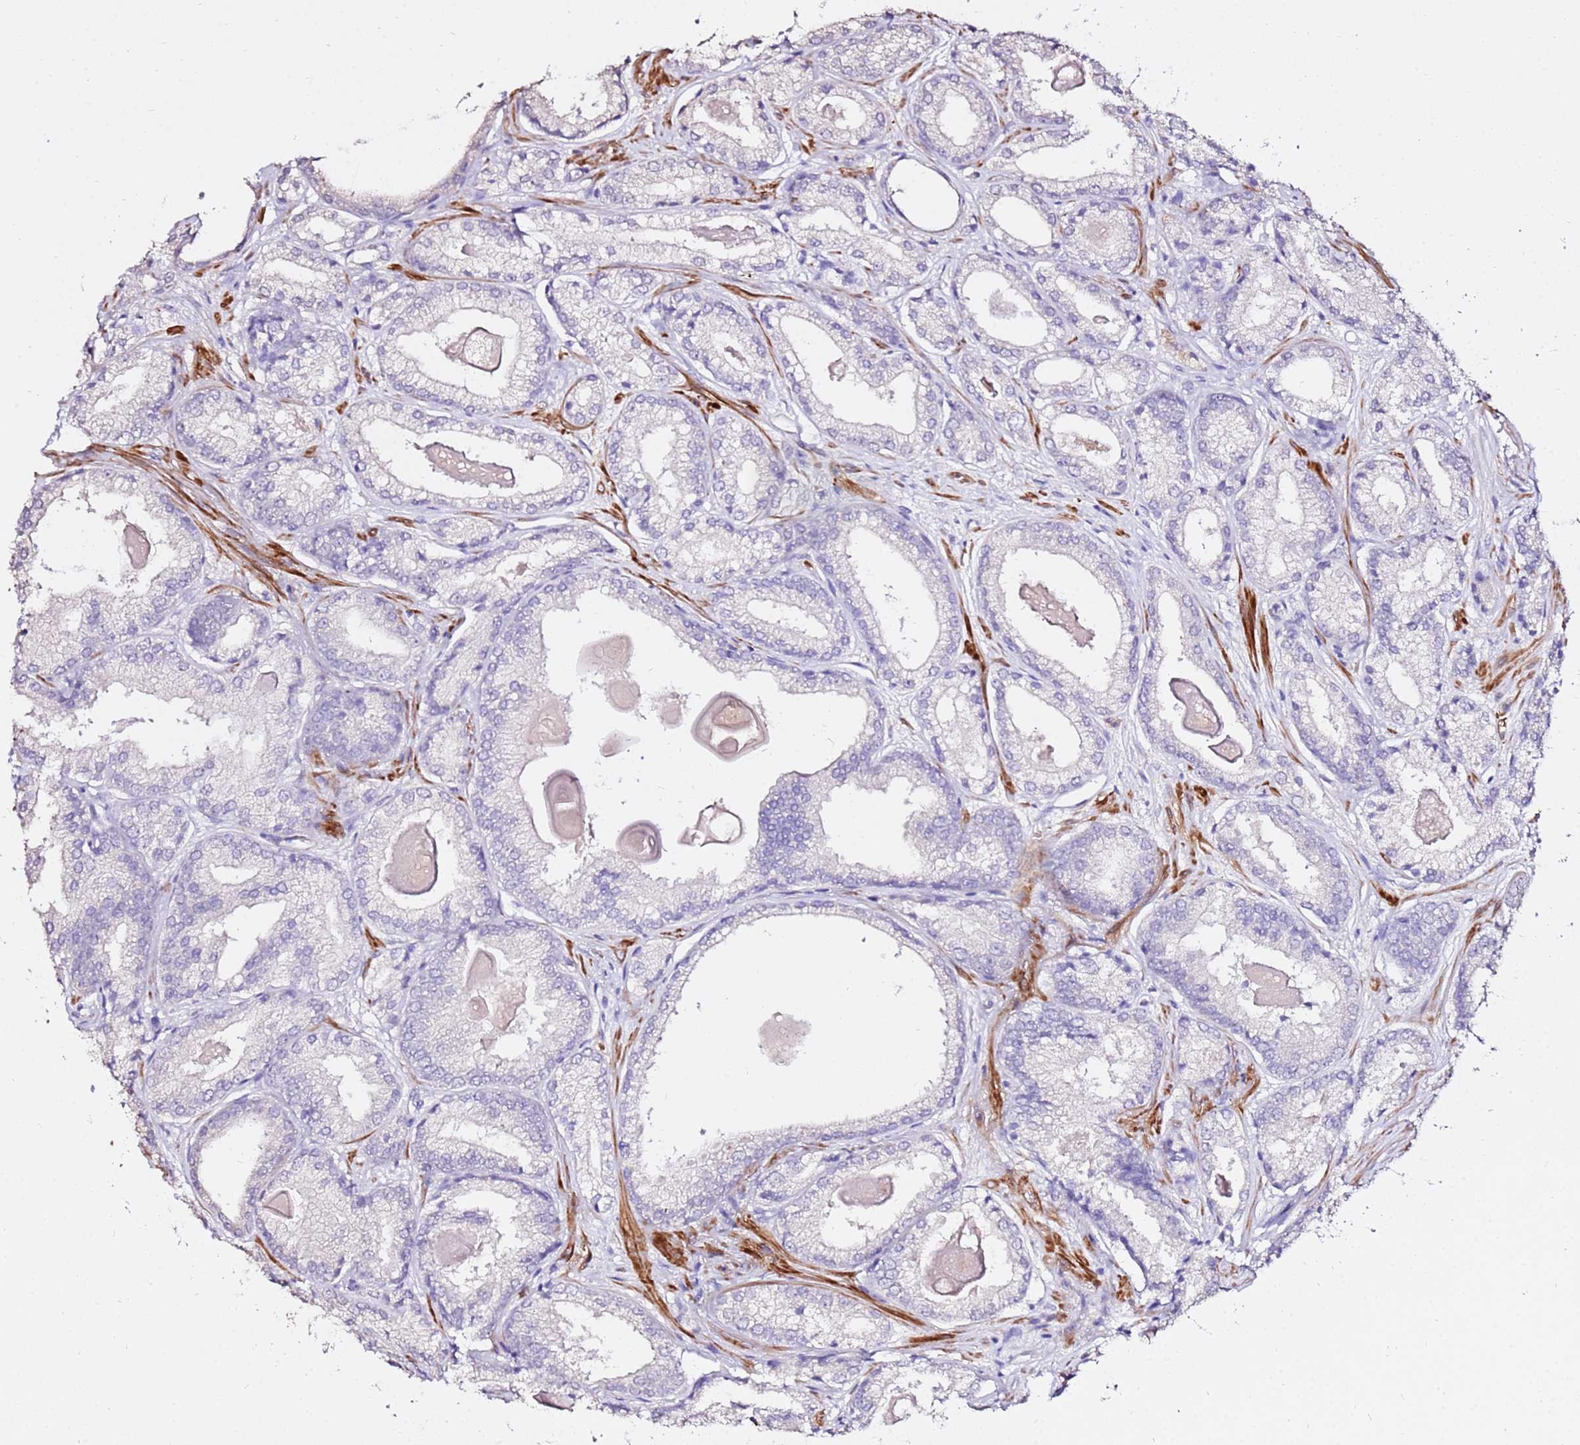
{"staining": {"intensity": "negative", "quantity": "none", "location": "none"}, "tissue": "prostate cancer", "cell_type": "Tumor cells", "image_type": "cancer", "snomed": [{"axis": "morphology", "description": "Adenocarcinoma, Low grade"}, {"axis": "topography", "description": "Prostate"}], "caption": "Prostate cancer (adenocarcinoma (low-grade)) was stained to show a protein in brown. There is no significant staining in tumor cells.", "gene": "ART5", "patient": {"sex": "male", "age": 68}}